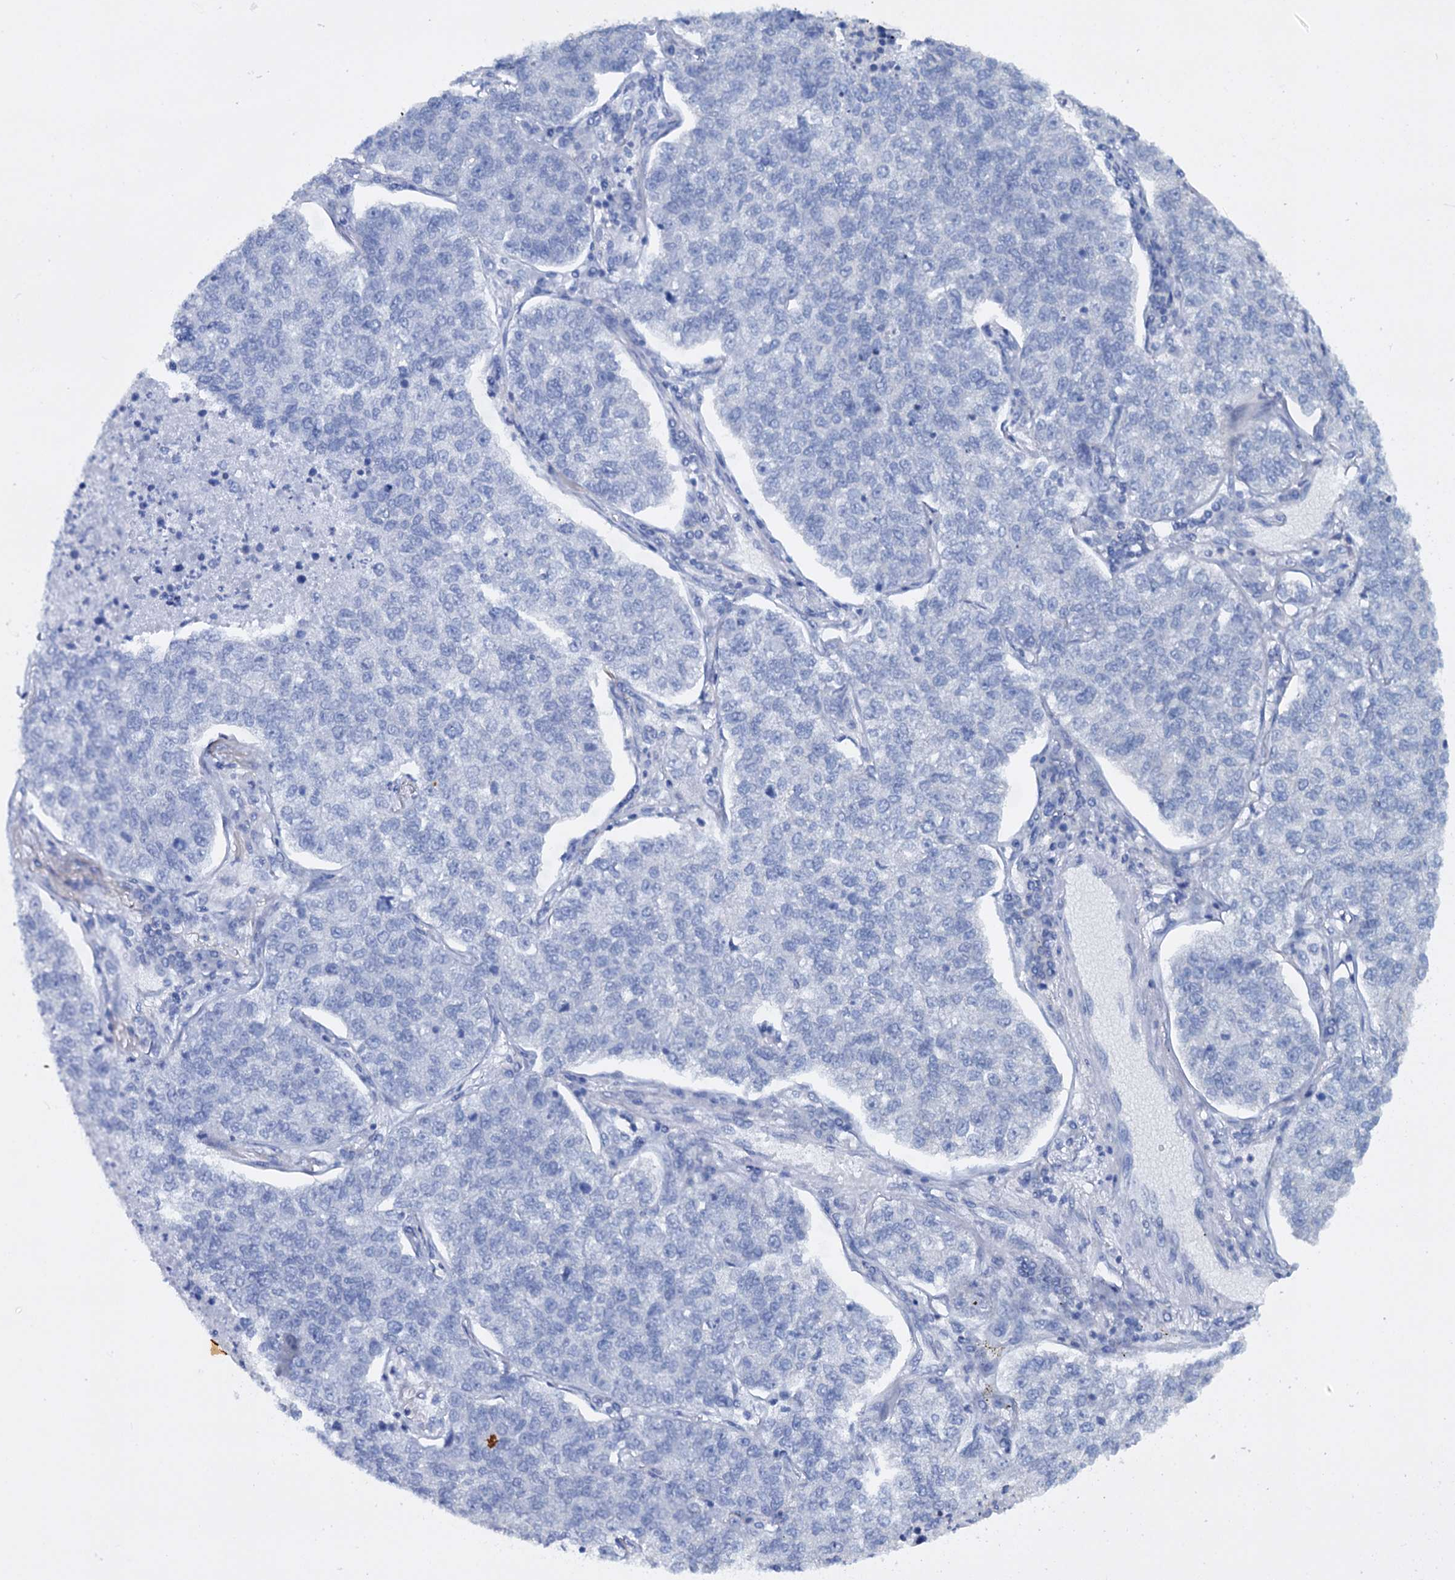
{"staining": {"intensity": "negative", "quantity": "none", "location": "none"}, "tissue": "lung cancer", "cell_type": "Tumor cells", "image_type": "cancer", "snomed": [{"axis": "morphology", "description": "Adenocarcinoma, NOS"}, {"axis": "topography", "description": "Lung"}], "caption": "This is an immunohistochemistry (IHC) photomicrograph of human lung cancer. There is no expression in tumor cells.", "gene": "ETFBKMT", "patient": {"sex": "male", "age": 49}}